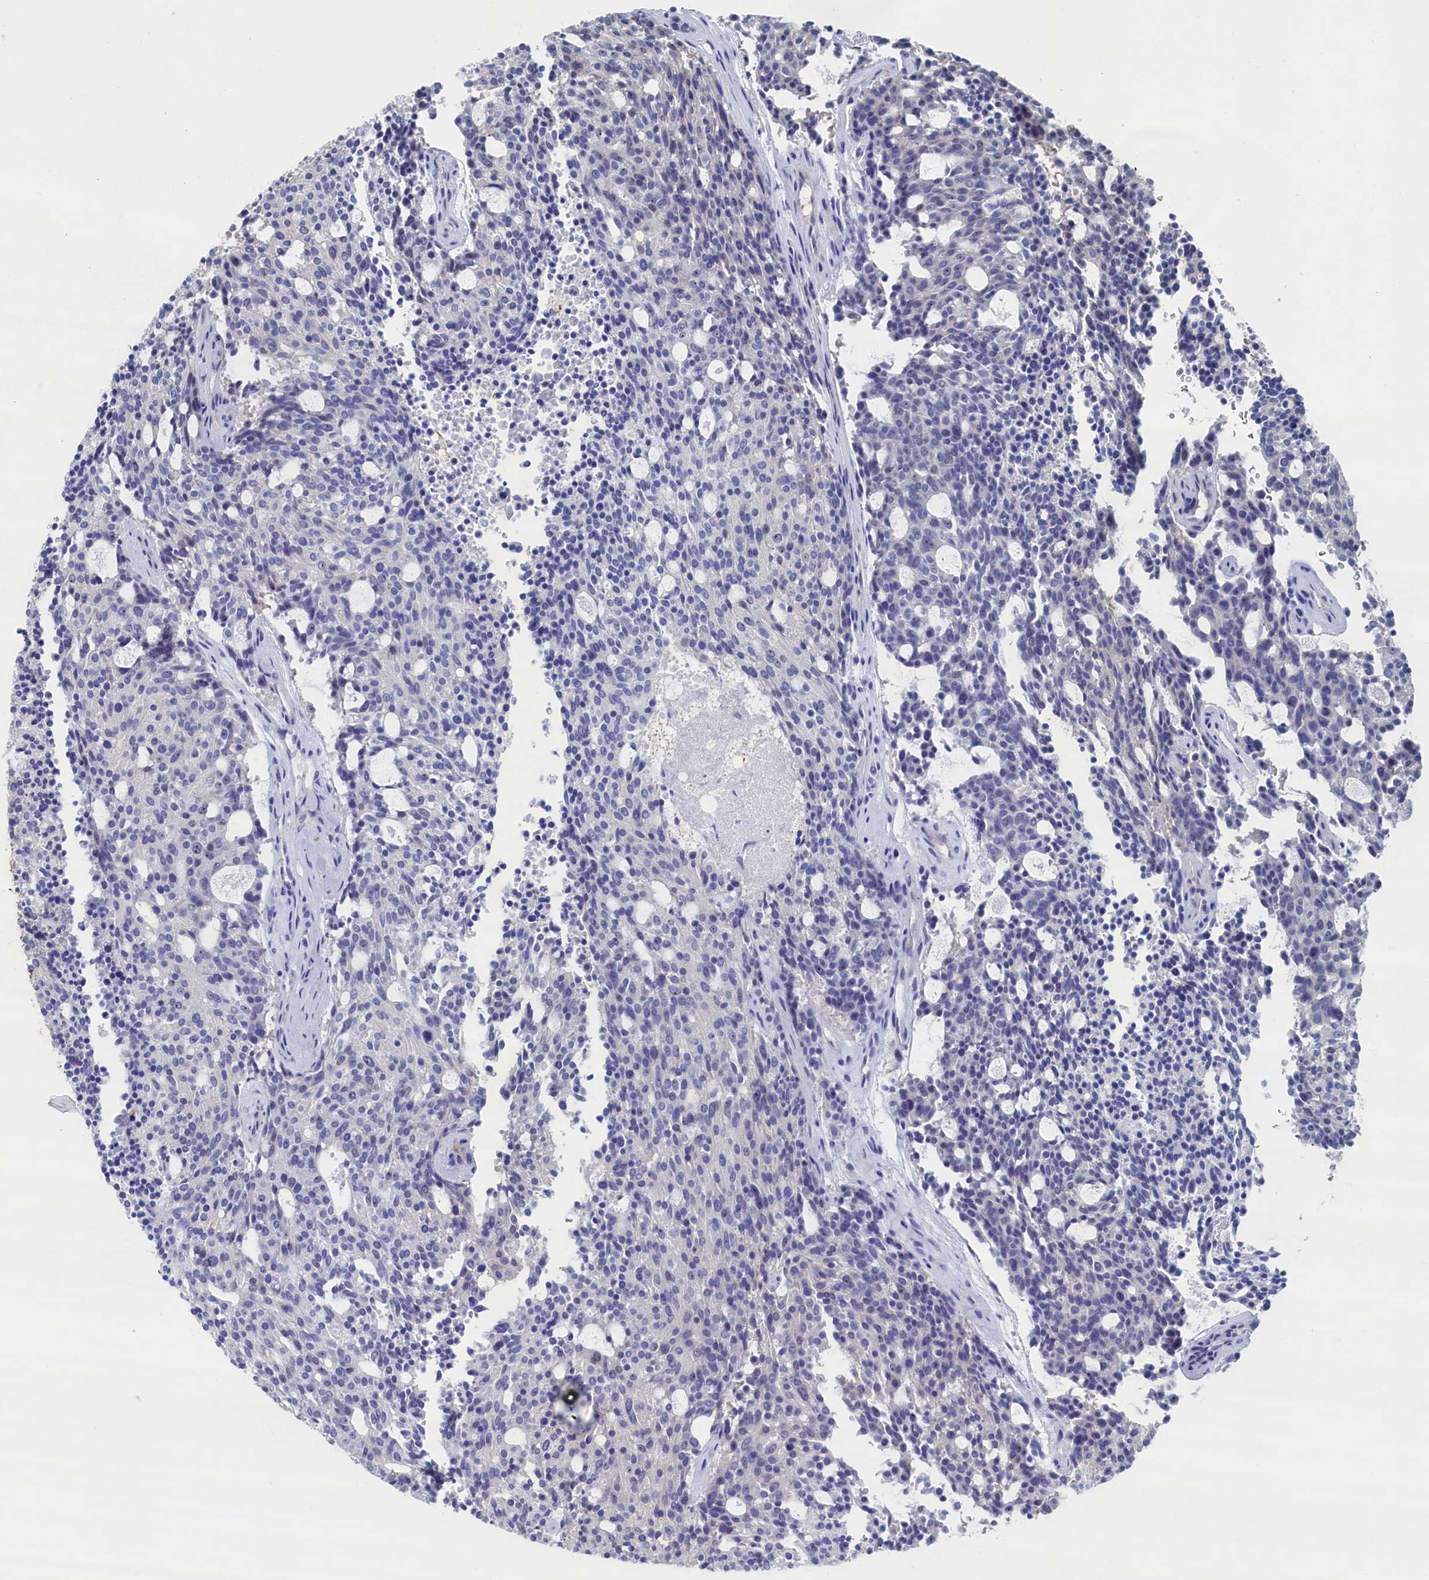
{"staining": {"intensity": "negative", "quantity": "none", "location": "none"}, "tissue": "carcinoid", "cell_type": "Tumor cells", "image_type": "cancer", "snomed": [{"axis": "morphology", "description": "Carcinoid, malignant, NOS"}, {"axis": "topography", "description": "Pancreas"}], "caption": "Photomicrograph shows no significant protein expression in tumor cells of carcinoid.", "gene": "CBLIF", "patient": {"sex": "female", "age": 54}}